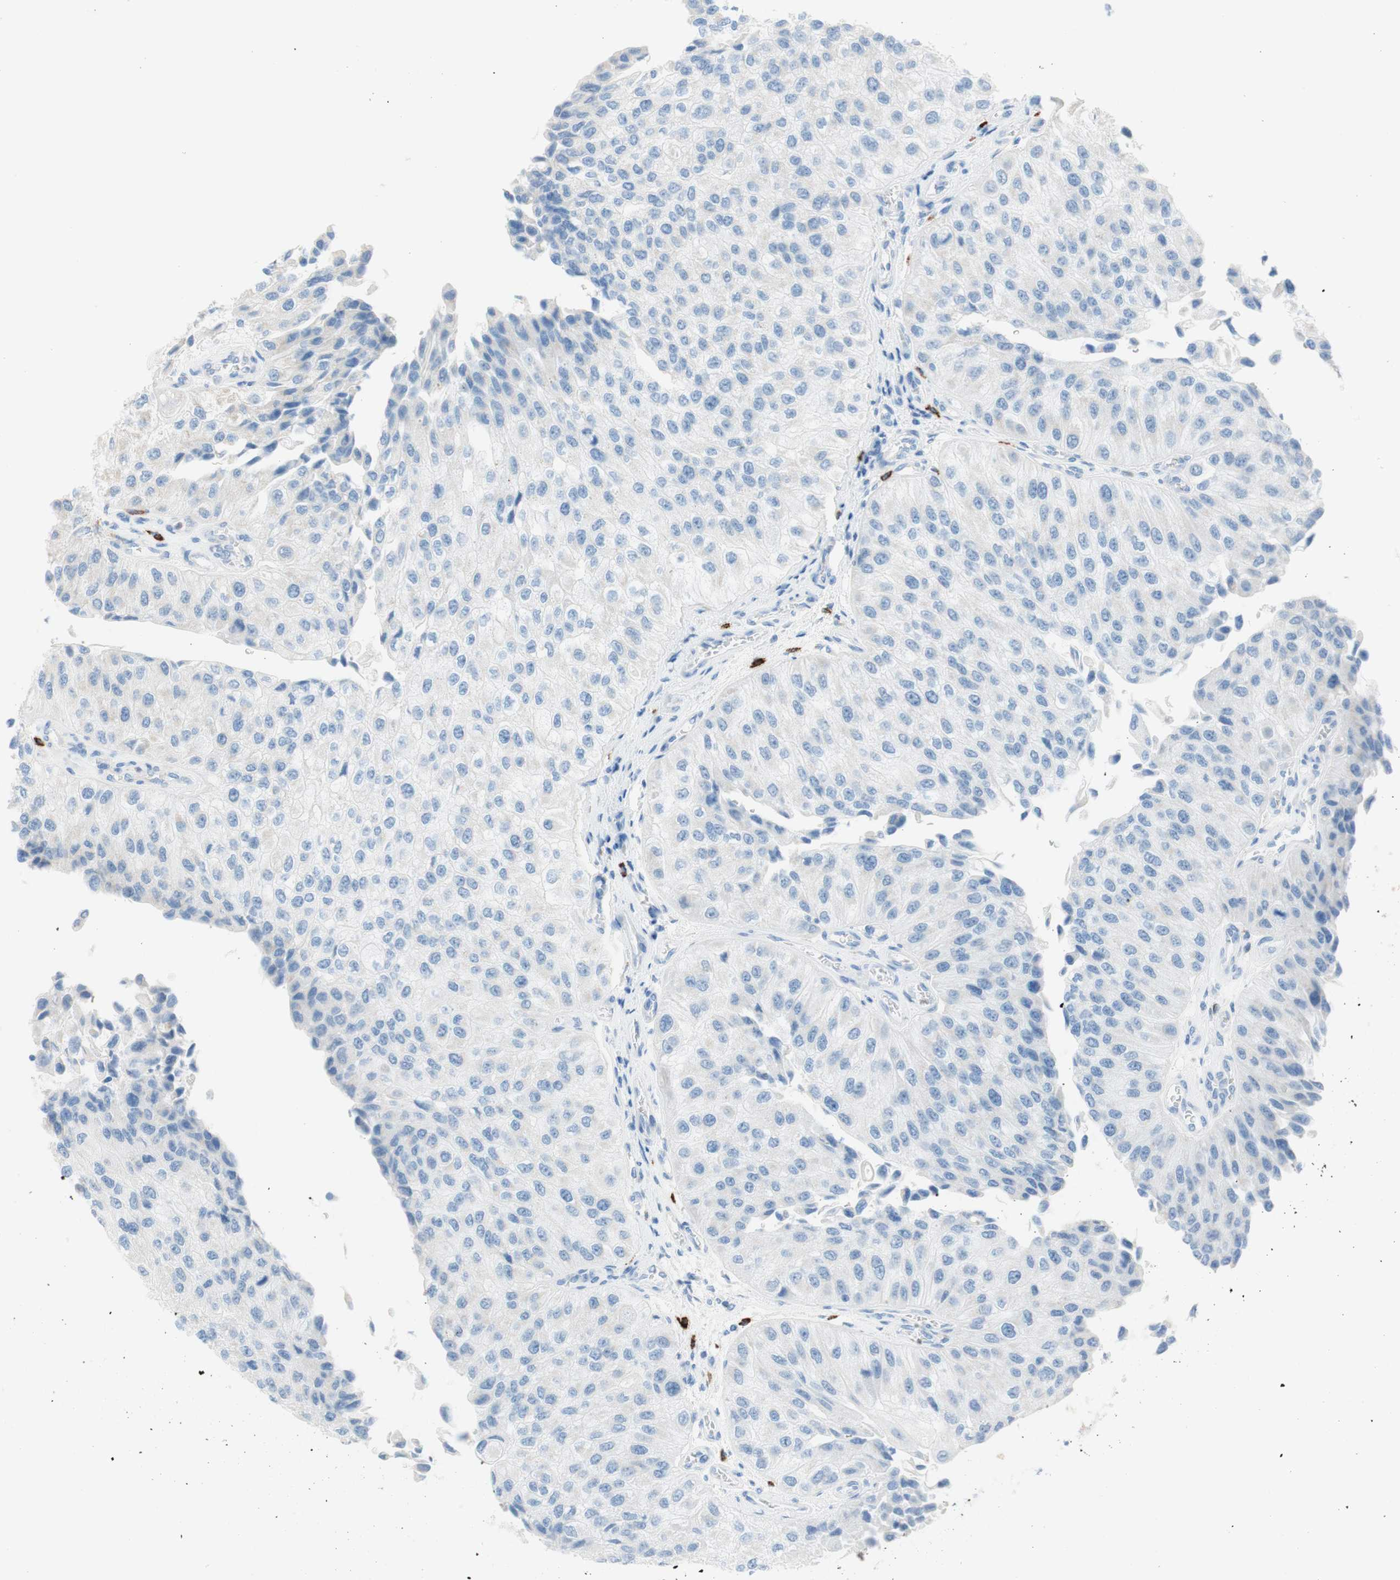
{"staining": {"intensity": "negative", "quantity": "none", "location": "none"}, "tissue": "urothelial cancer", "cell_type": "Tumor cells", "image_type": "cancer", "snomed": [{"axis": "morphology", "description": "Urothelial carcinoma, High grade"}, {"axis": "topography", "description": "Kidney"}, {"axis": "topography", "description": "Urinary bladder"}], "caption": "Immunohistochemistry (IHC) photomicrograph of neoplastic tissue: human urothelial cancer stained with DAB shows no significant protein positivity in tumor cells.", "gene": "CEACAM1", "patient": {"sex": "male", "age": 77}}